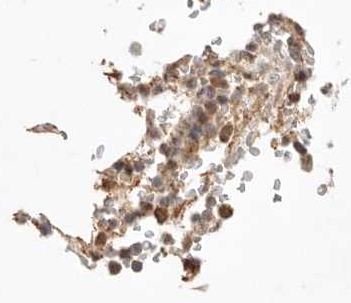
{"staining": {"intensity": "moderate", "quantity": "<25%", "location": "cytoplasmic/membranous"}, "tissue": "bone marrow", "cell_type": "Hematopoietic cells", "image_type": "normal", "snomed": [{"axis": "morphology", "description": "Normal tissue, NOS"}, {"axis": "topography", "description": "Bone marrow"}], "caption": "Moderate cytoplasmic/membranous positivity for a protein is identified in approximately <25% of hematopoietic cells of benign bone marrow using IHC.", "gene": "IL1R2", "patient": {"sex": "male", "age": 70}}